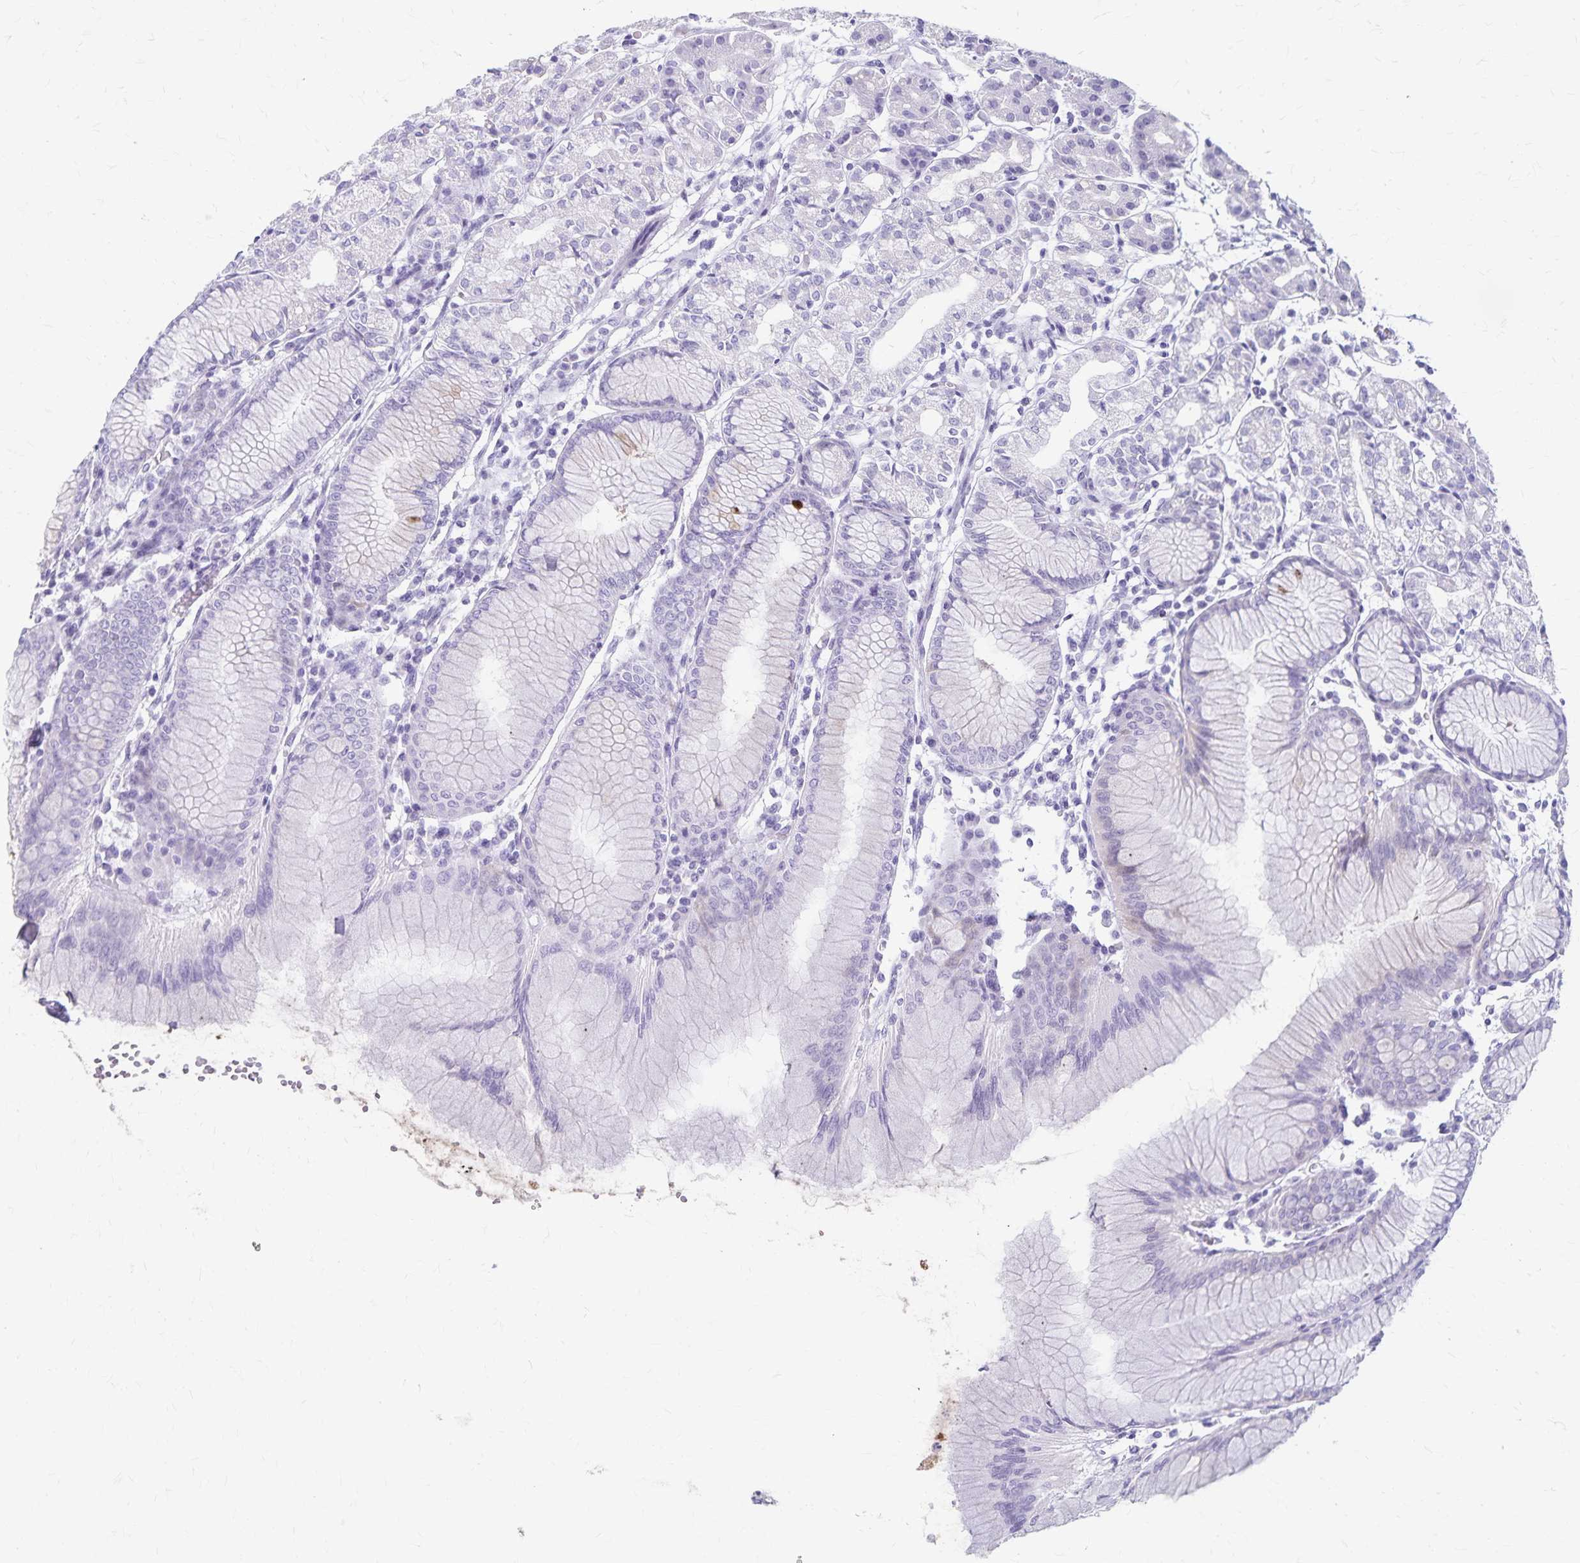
{"staining": {"intensity": "negative", "quantity": "none", "location": "none"}, "tissue": "stomach", "cell_type": "Glandular cells", "image_type": "normal", "snomed": [{"axis": "morphology", "description": "Normal tissue, NOS"}, {"axis": "topography", "description": "Stomach"}], "caption": "A histopathology image of human stomach is negative for staining in glandular cells. The staining is performed using DAB brown chromogen with nuclei counter-stained in using hematoxylin.", "gene": "GPBAR1", "patient": {"sex": "female", "age": 57}}